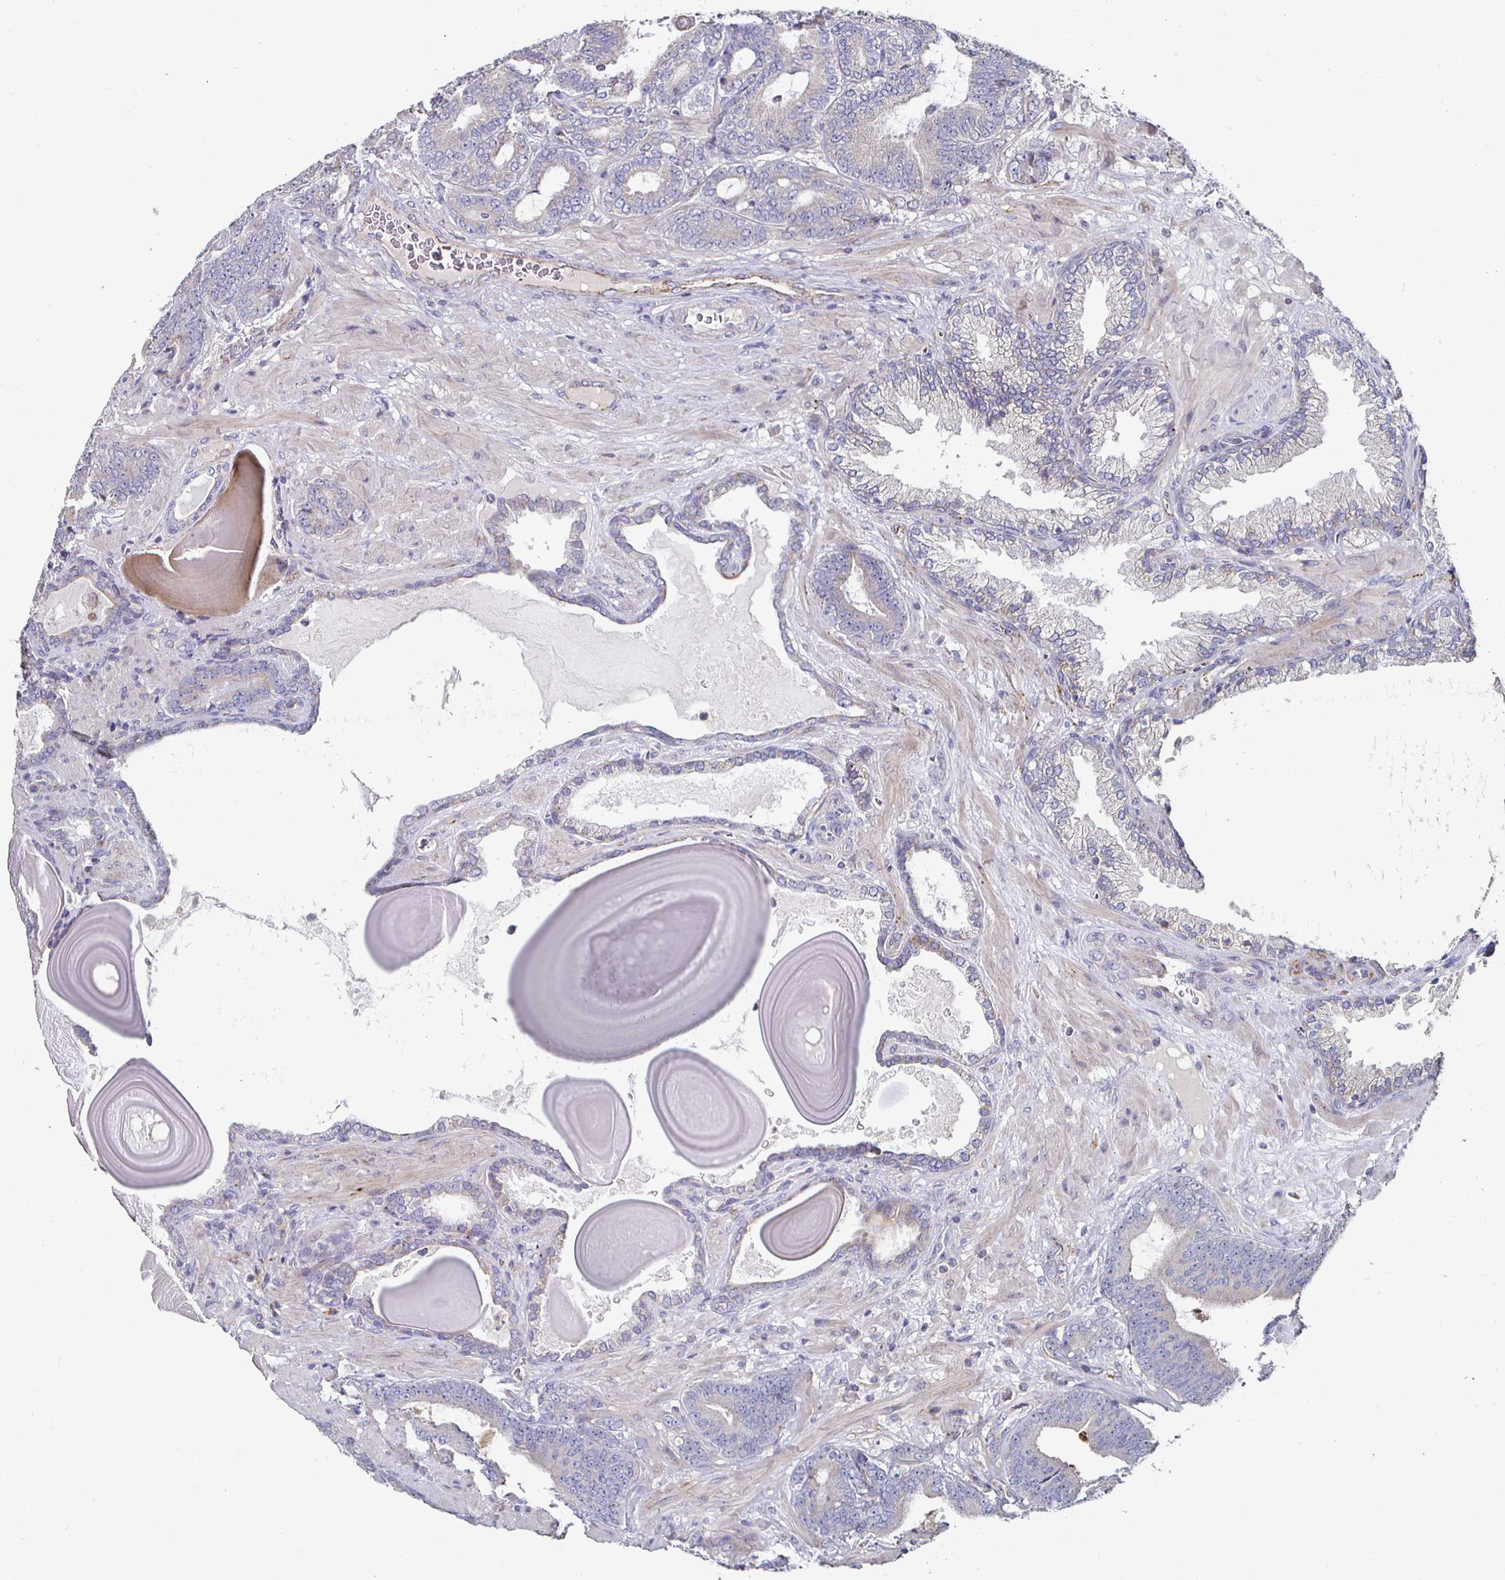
{"staining": {"intensity": "weak", "quantity": "25%-75%", "location": "cytoplasmic/membranous"}, "tissue": "prostate cancer", "cell_type": "Tumor cells", "image_type": "cancer", "snomed": [{"axis": "morphology", "description": "Adenocarcinoma, High grade"}, {"axis": "topography", "description": "Prostate"}], "caption": "Prostate cancer was stained to show a protein in brown. There is low levels of weak cytoplasmic/membranous positivity in approximately 25%-75% of tumor cells.", "gene": "NRSN1", "patient": {"sex": "male", "age": 62}}